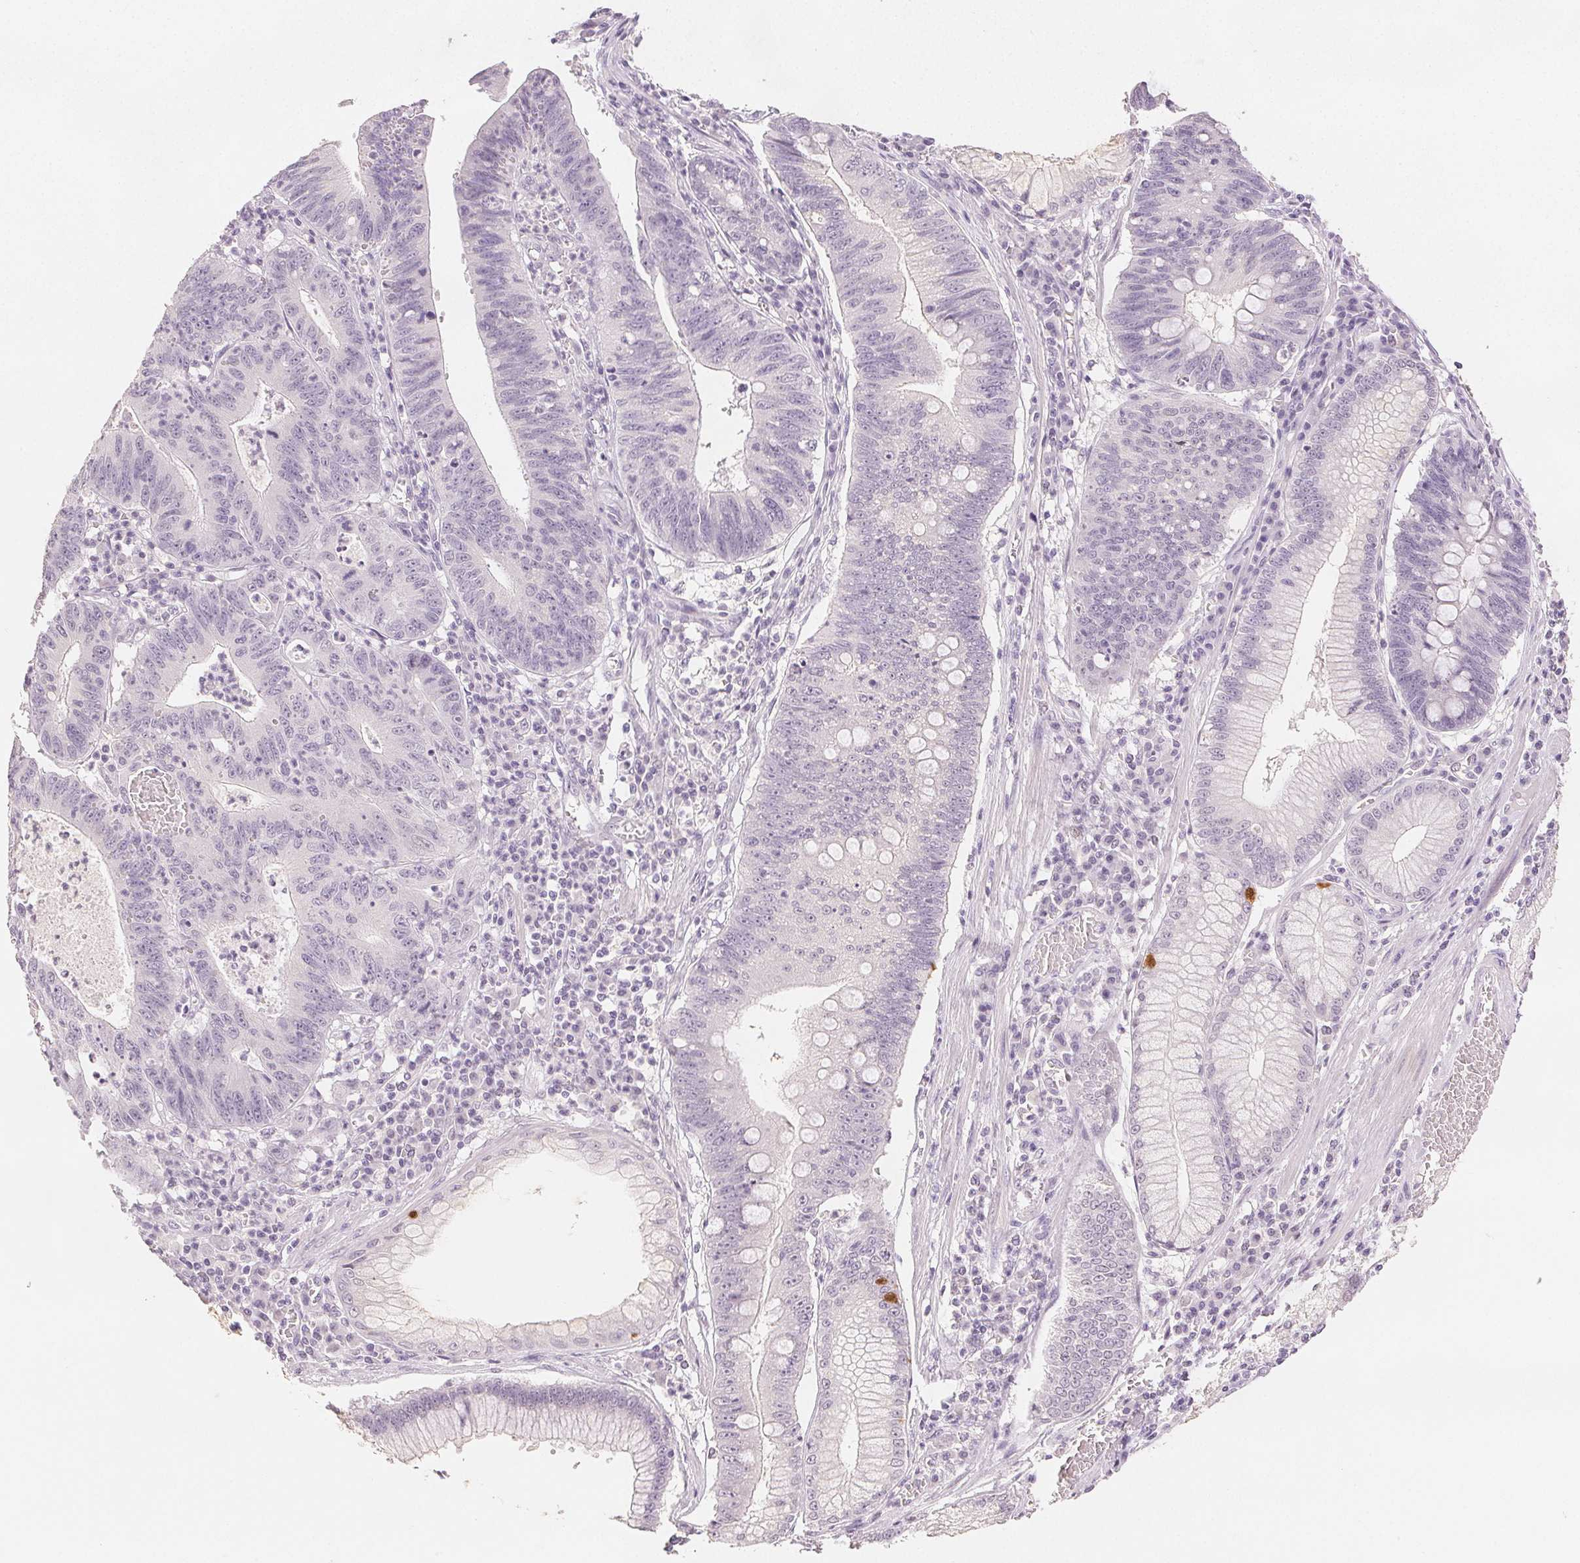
{"staining": {"intensity": "negative", "quantity": "none", "location": "none"}, "tissue": "stomach cancer", "cell_type": "Tumor cells", "image_type": "cancer", "snomed": [{"axis": "morphology", "description": "Adenocarcinoma, NOS"}, {"axis": "topography", "description": "Stomach"}], "caption": "This is an immunohistochemistry (IHC) histopathology image of human adenocarcinoma (stomach). There is no staining in tumor cells.", "gene": "SCGN", "patient": {"sex": "male", "age": 59}}